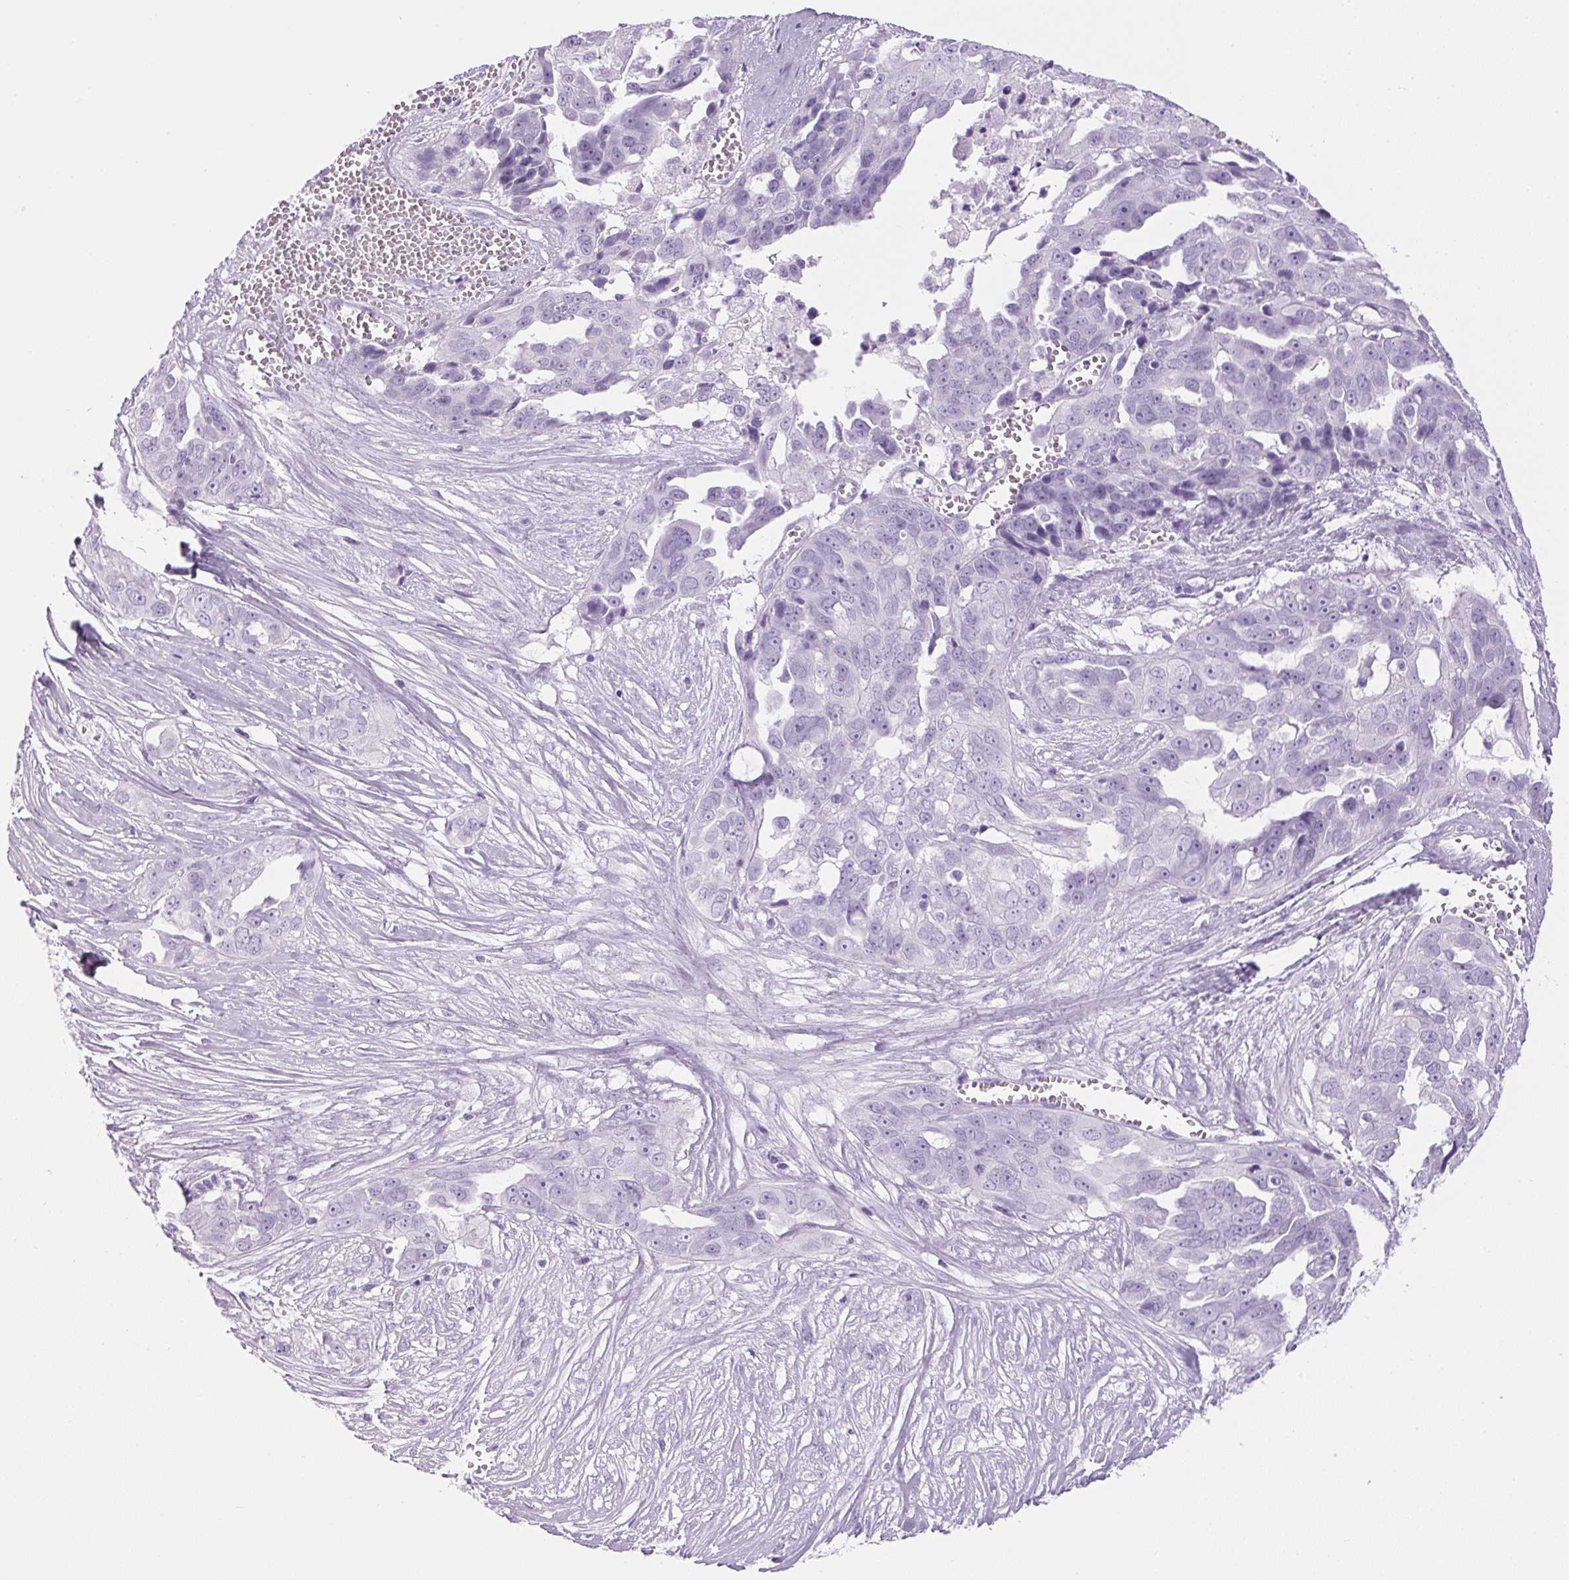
{"staining": {"intensity": "negative", "quantity": "none", "location": "none"}, "tissue": "ovarian cancer", "cell_type": "Tumor cells", "image_type": "cancer", "snomed": [{"axis": "morphology", "description": "Carcinoma, endometroid"}, {"axis": "topography", "description": "Ovary"}], "caption": "The photomicrograph displays no significant staining in tumor cells of ovarian endometroid carcinoma.", "gene": "PPP1R1A", "patient": {"sex": "female", "age": 70}}